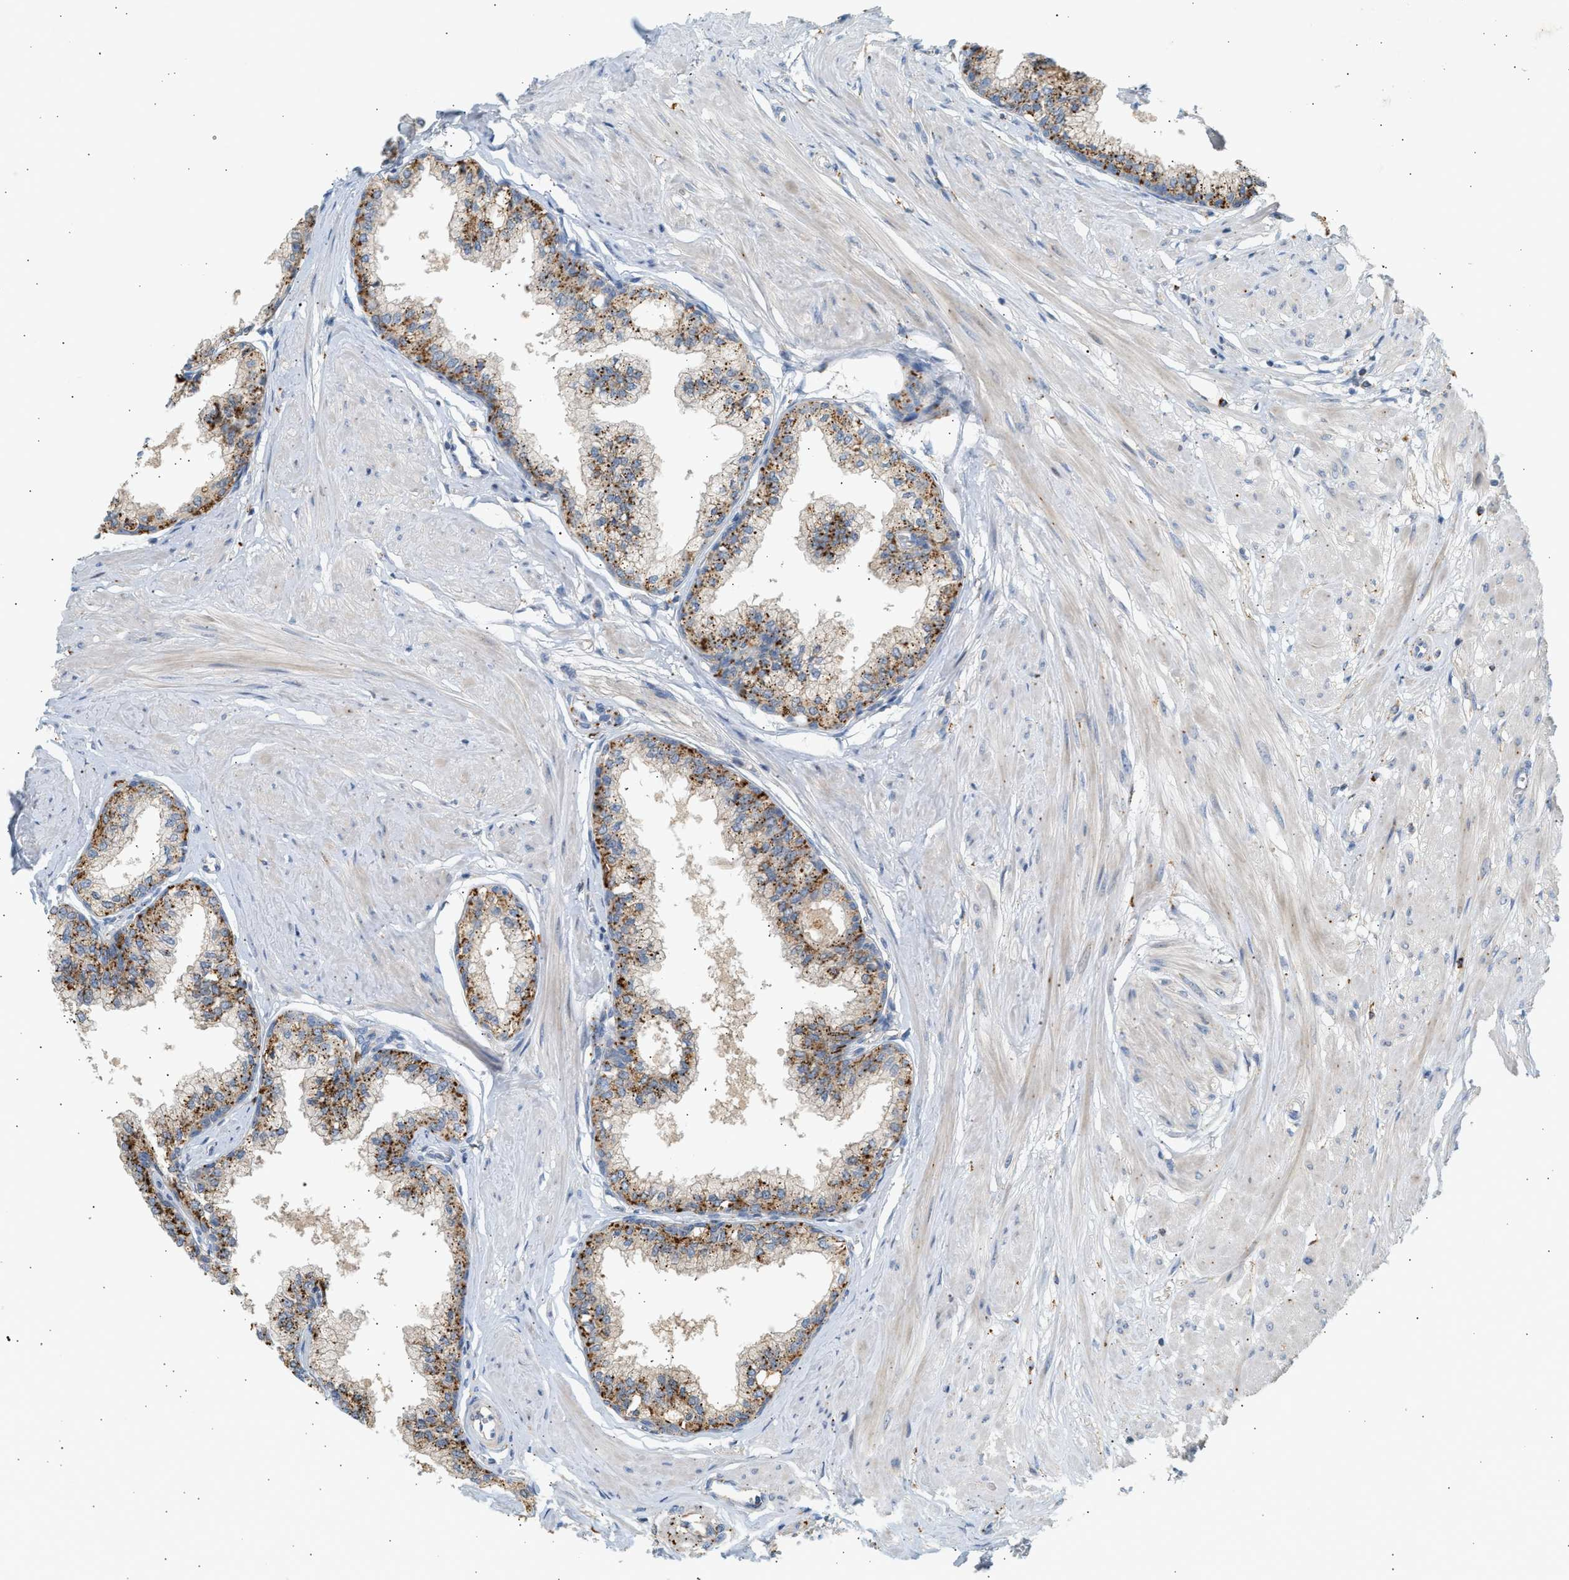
{"staining": {"intensity": "moderate", "quantity": ">75%", "location": "cytoplasmic/membranous"}, "tissue": "seminal vesicle", "cell_type": "Glandular cells", "image_type": "normal", "snomed": [{"axis": "morphology", "description": "Normal tissue, NOS"}, {"axis": "topography", "description": "Prostate"}, {"axis": "topography", "description": "Seminal veicle"}], "caption": "Glandular cells display medium levels of moderate cytoplasmic/membranous expression in about >75% of cells in benign seminal vesicle.", "gene": "ENTHD1", "patient": {"sex": "male", "age": 60}}